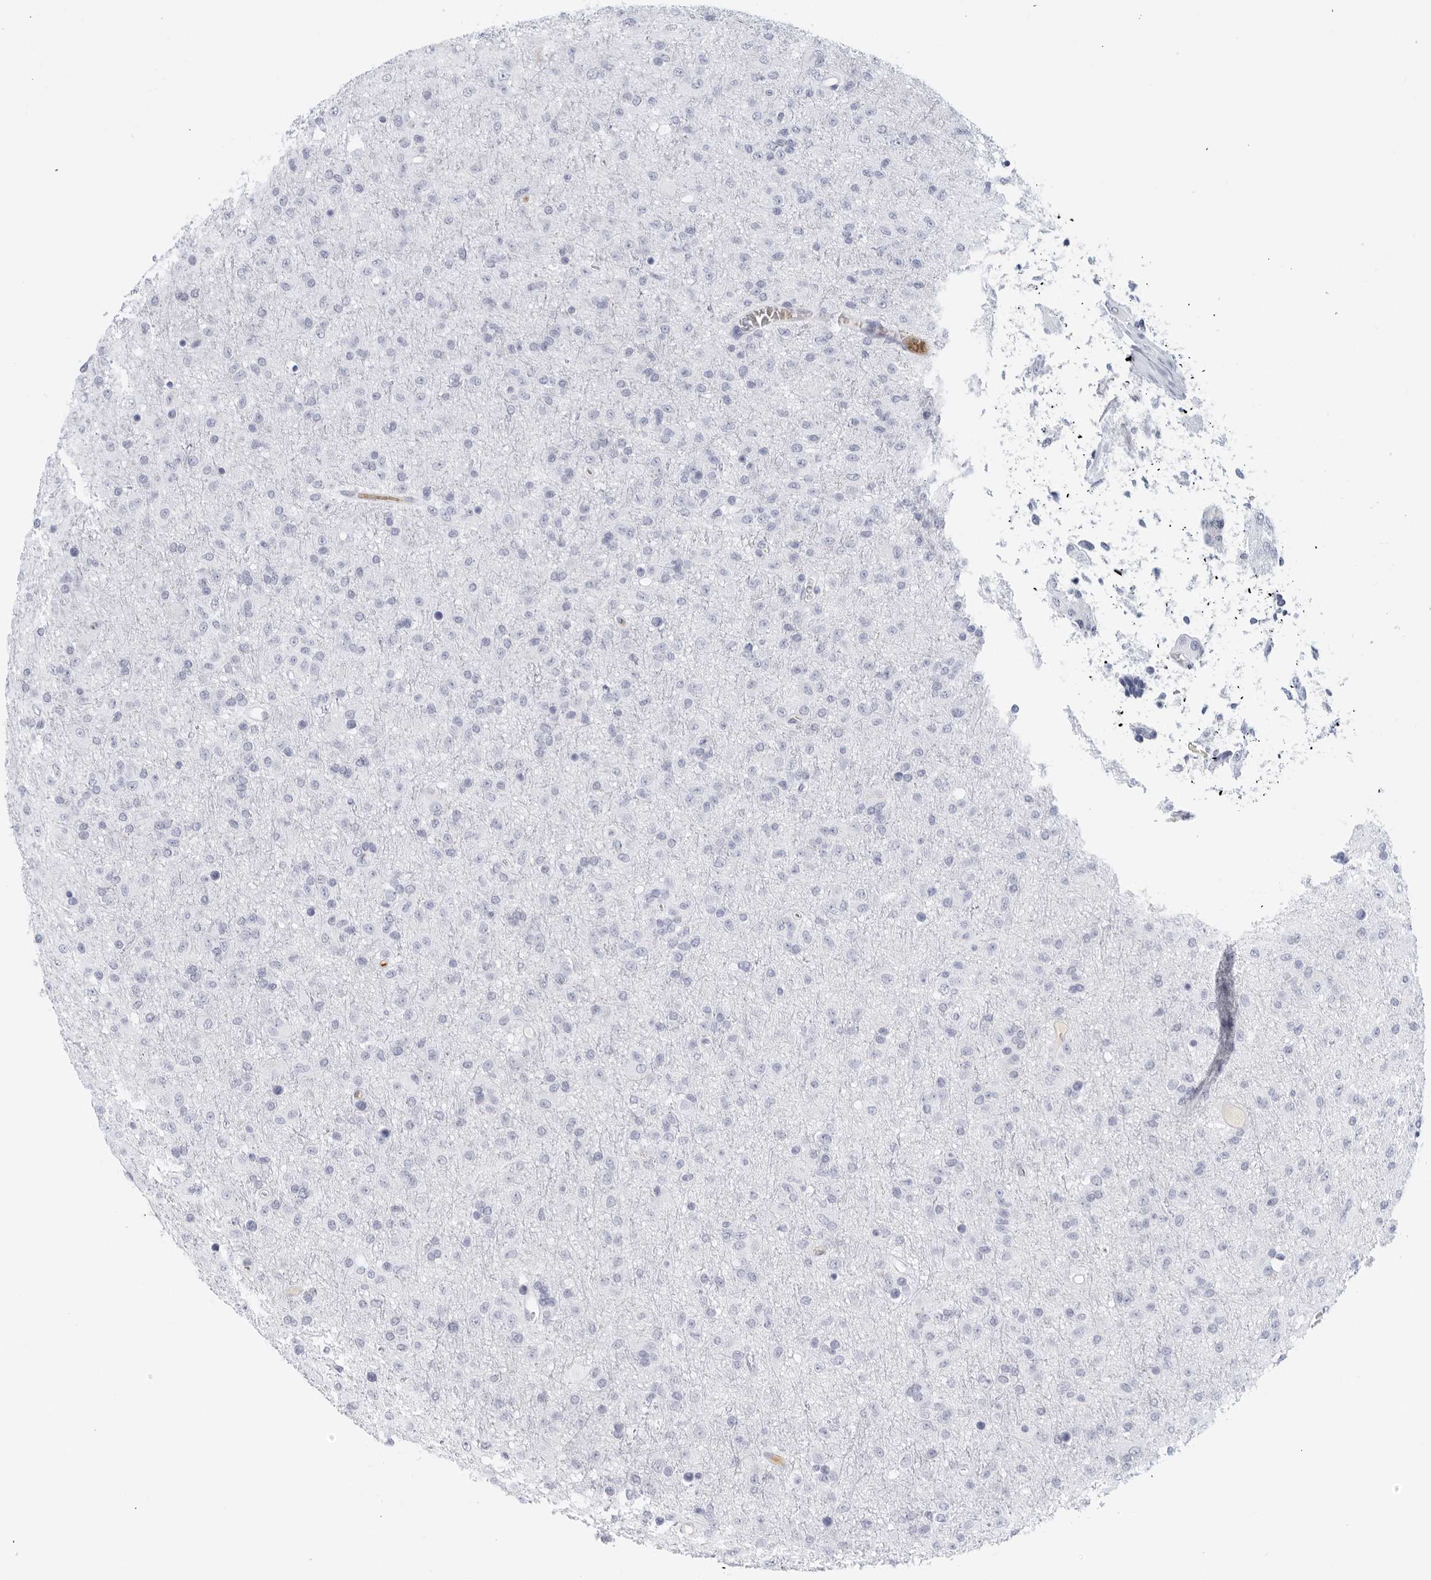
{"staining": {"intensity": "negative", "quantity": "none", "location": "none"}, "tissue": "glioma", "cell_type": "Tumor cells", "image_type": "cancer", "snomed": [{"axis": "morphology", "description": "Glioma, malignant, Low grade"}, {"axis": "topography", "description": "Brain"}], "caption": "This is an IHC micrograph of human malignant glioma (low-grade). There is no expression in tumor cells.", "gene": "FGG", "patient": {"sex": "male", "age": 65}}